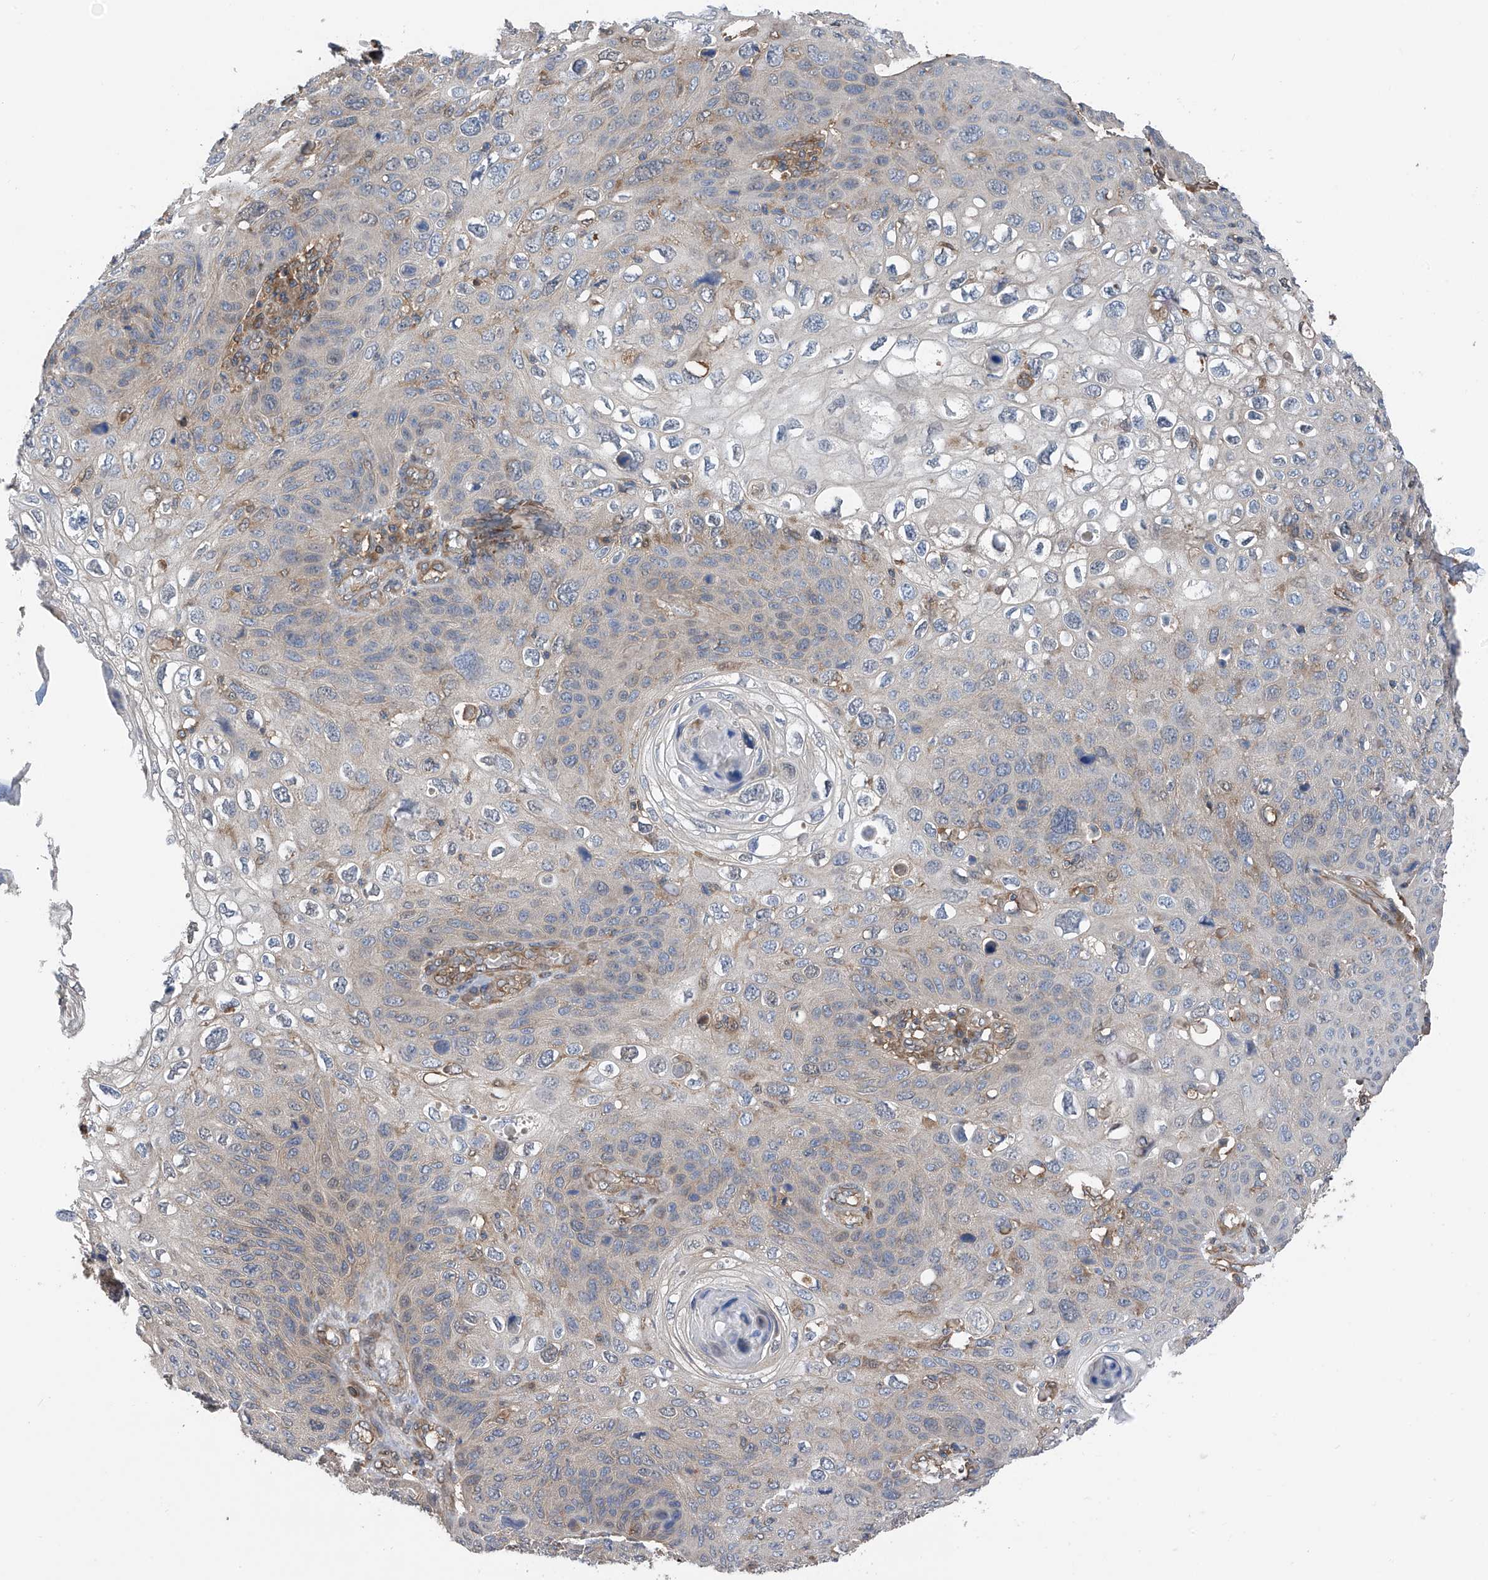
{"staining": {"intensity": "negative", "quantity": "none", "location": "none"}, "tissue": "skin cancer", "cell_type": "Tumor cells", "image_type": "cancer", "snomed": [{"axis": "morphology", "description": "Squamous cell carcinoma, NOS"}, {"axis": "topography", "description": "Skin"}], "caption": "There is no significant positivity in tumor cells of skin squamous cell carcinoma.", "gene": "CHPF", "patient": {"sex": "female", "age": 90}}